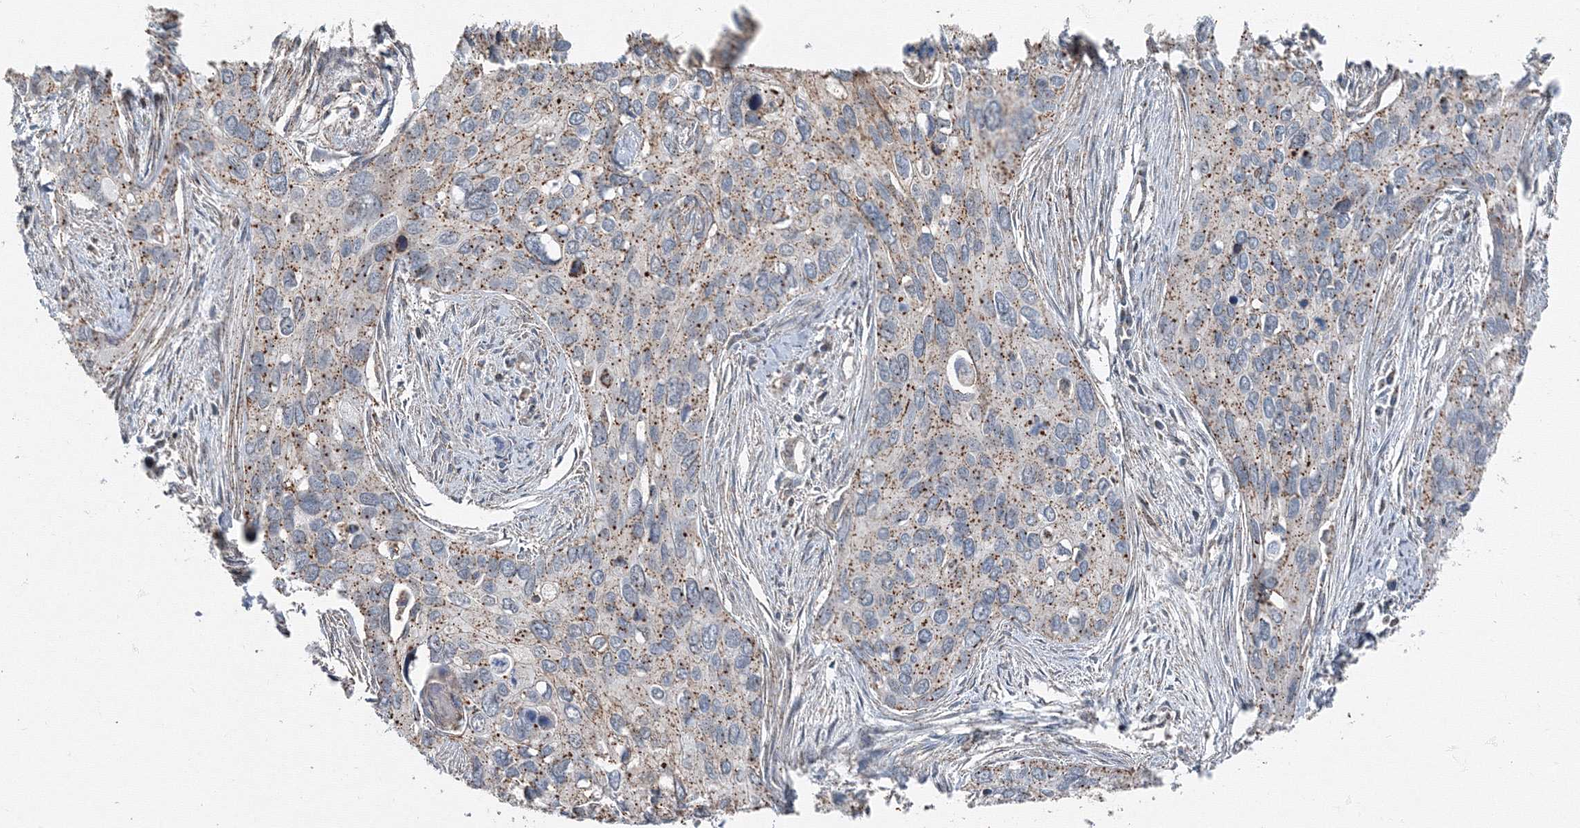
{"staining": {"intensity": "moderate", "quantity": ">75%", "location": "cytoplasmic/membranous"}, "tissue": "cervical cancer", "cell_type": "Tumor cells", "image_type": "cancer", "snomed": [{"axis": "morphology", "description": "Squamous cell carcinoma, NOS"}, {"axis": "topography", "description": "Cervix"}], "caption": "Moderate cytoplasmic/membranous expression for a protein is present in about >75% of tumor cells of cervical cancer (squamous cell carcinoma) using immunohistochemistry (IHC).", "gene": "AASDH", "patient": {"sex": "female", "age": 55}}